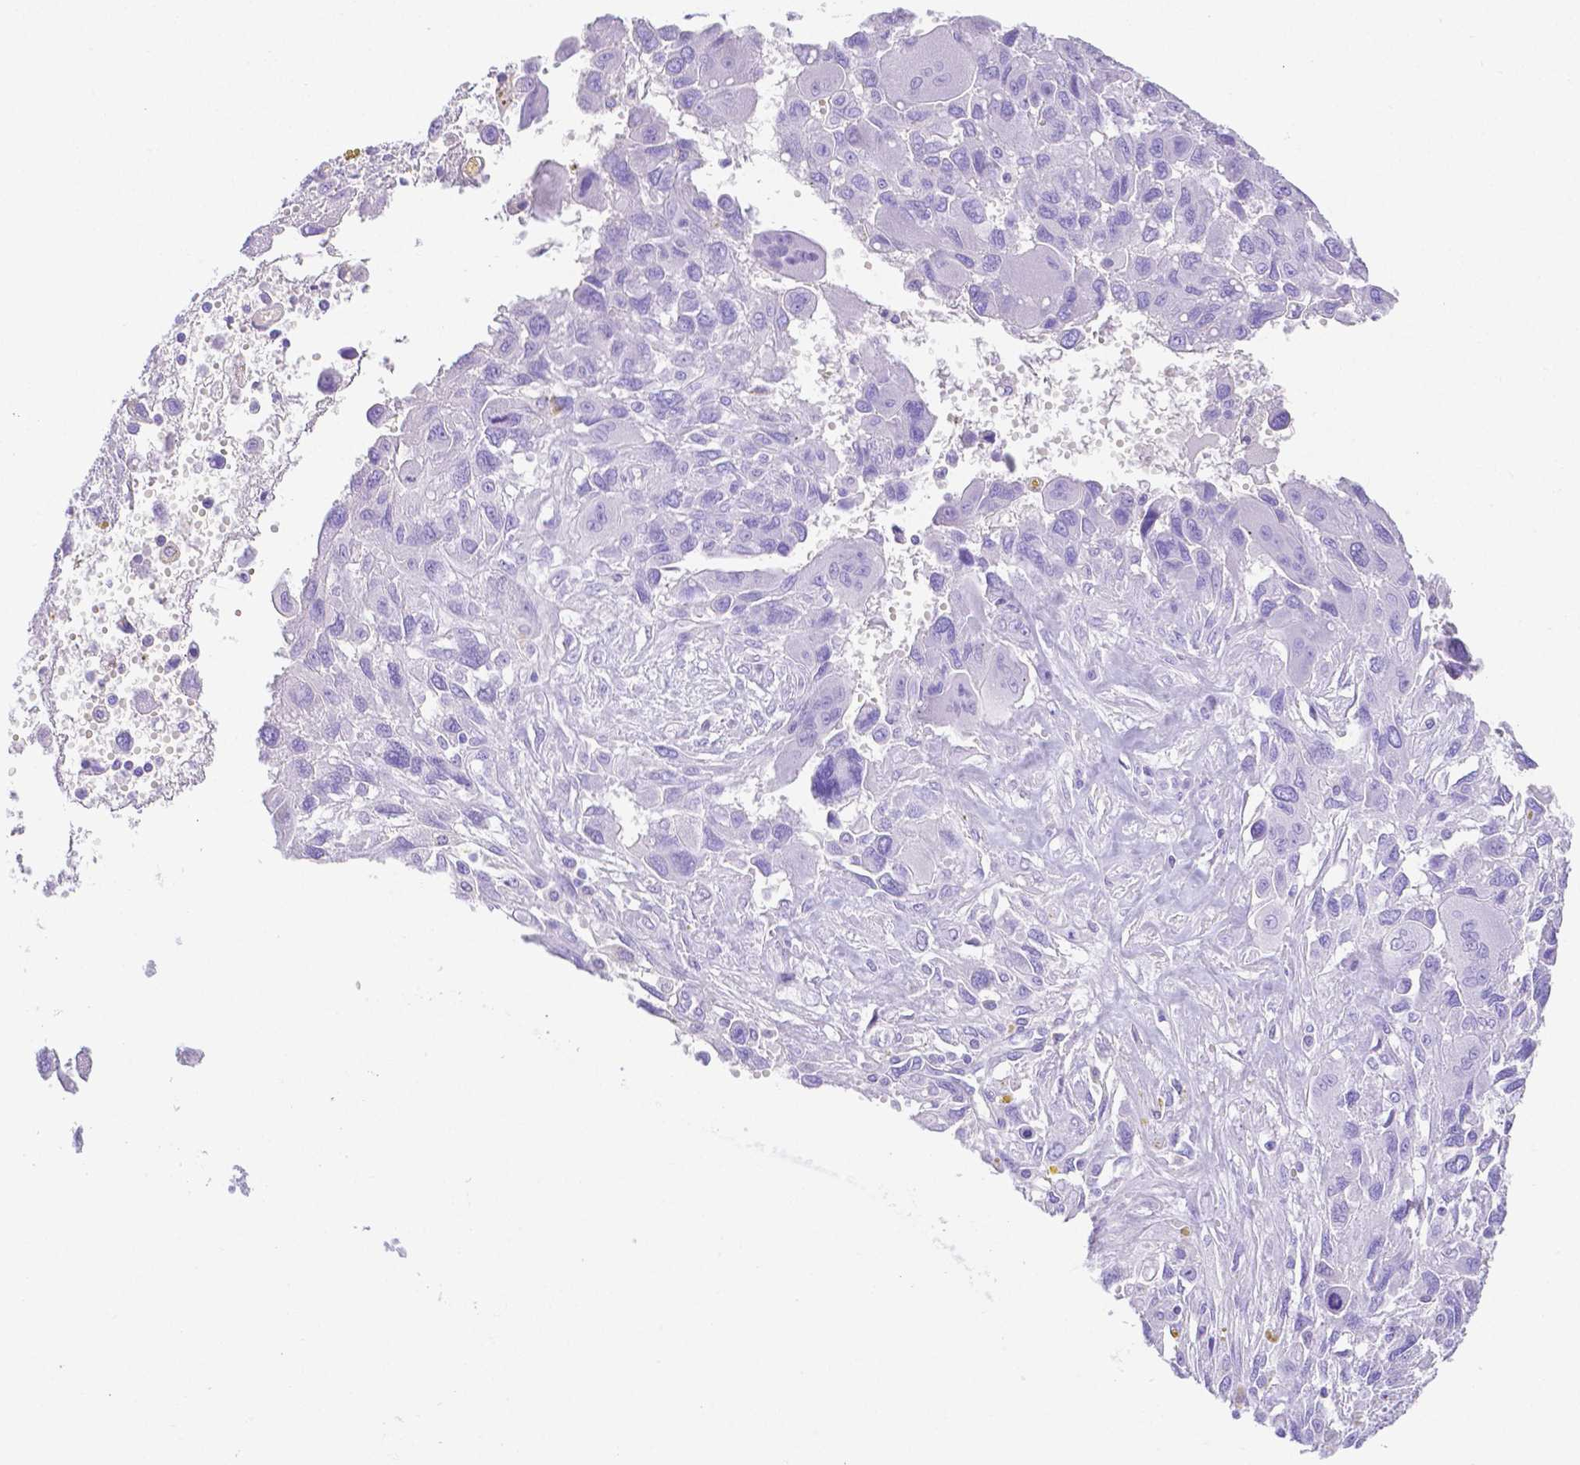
{"staining": {"intensity": "negative", "quantity": "none", "location": "none"}, "tissue": "pancreatic cancer", "cell_type": "Tumor cells", "image_type": "cancer", "snomed": [{"axis": "morphology", "description": "Adenocarcinoma, NOS"}, {"axis": "topography", "description": "Pancreas"}], "caption": "Pancreatic adenocarcinoma stained for a protein using immunohistochemistry reveals no staining tumor cells.", "gene": "SMR3A", "patient": {"sex": "female", "age": 47}}